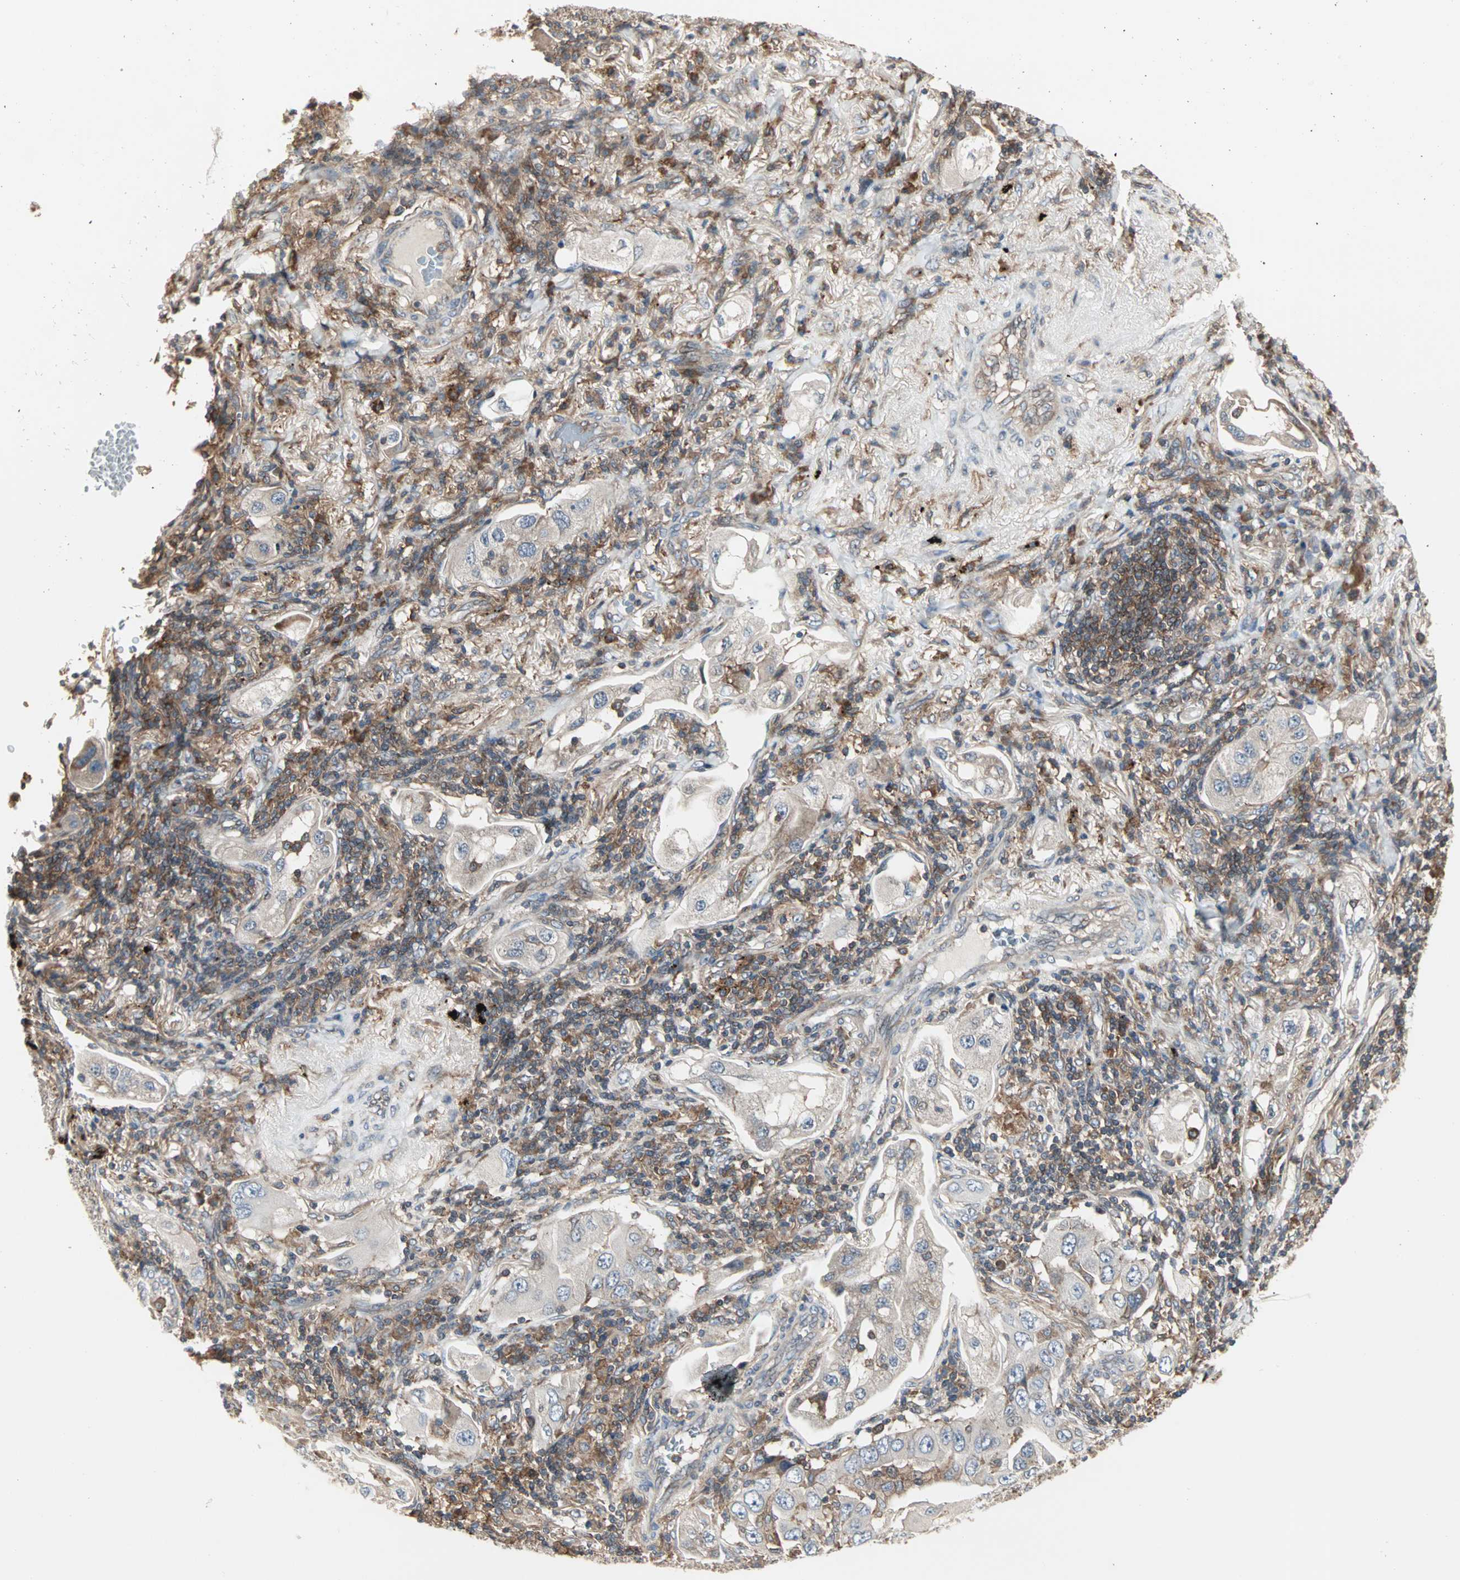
{"staining": {"intensity": "negative", "quantity": "none", "location": "none"}, "tissue": "lung cancer", "cell_type": "Tumor cells", "image_type": "cancer", "snomed": [{"axis": "morphology", "description": "Adenocarcinoma, NOS"}, {"axis": "topography", "description": "Lung"}], "caption": "There is no significant positivity in tumor cells of lung adenocarcinoma.", "gene": "GNAI2", "patient": {"sex": "female", "age": 65}}